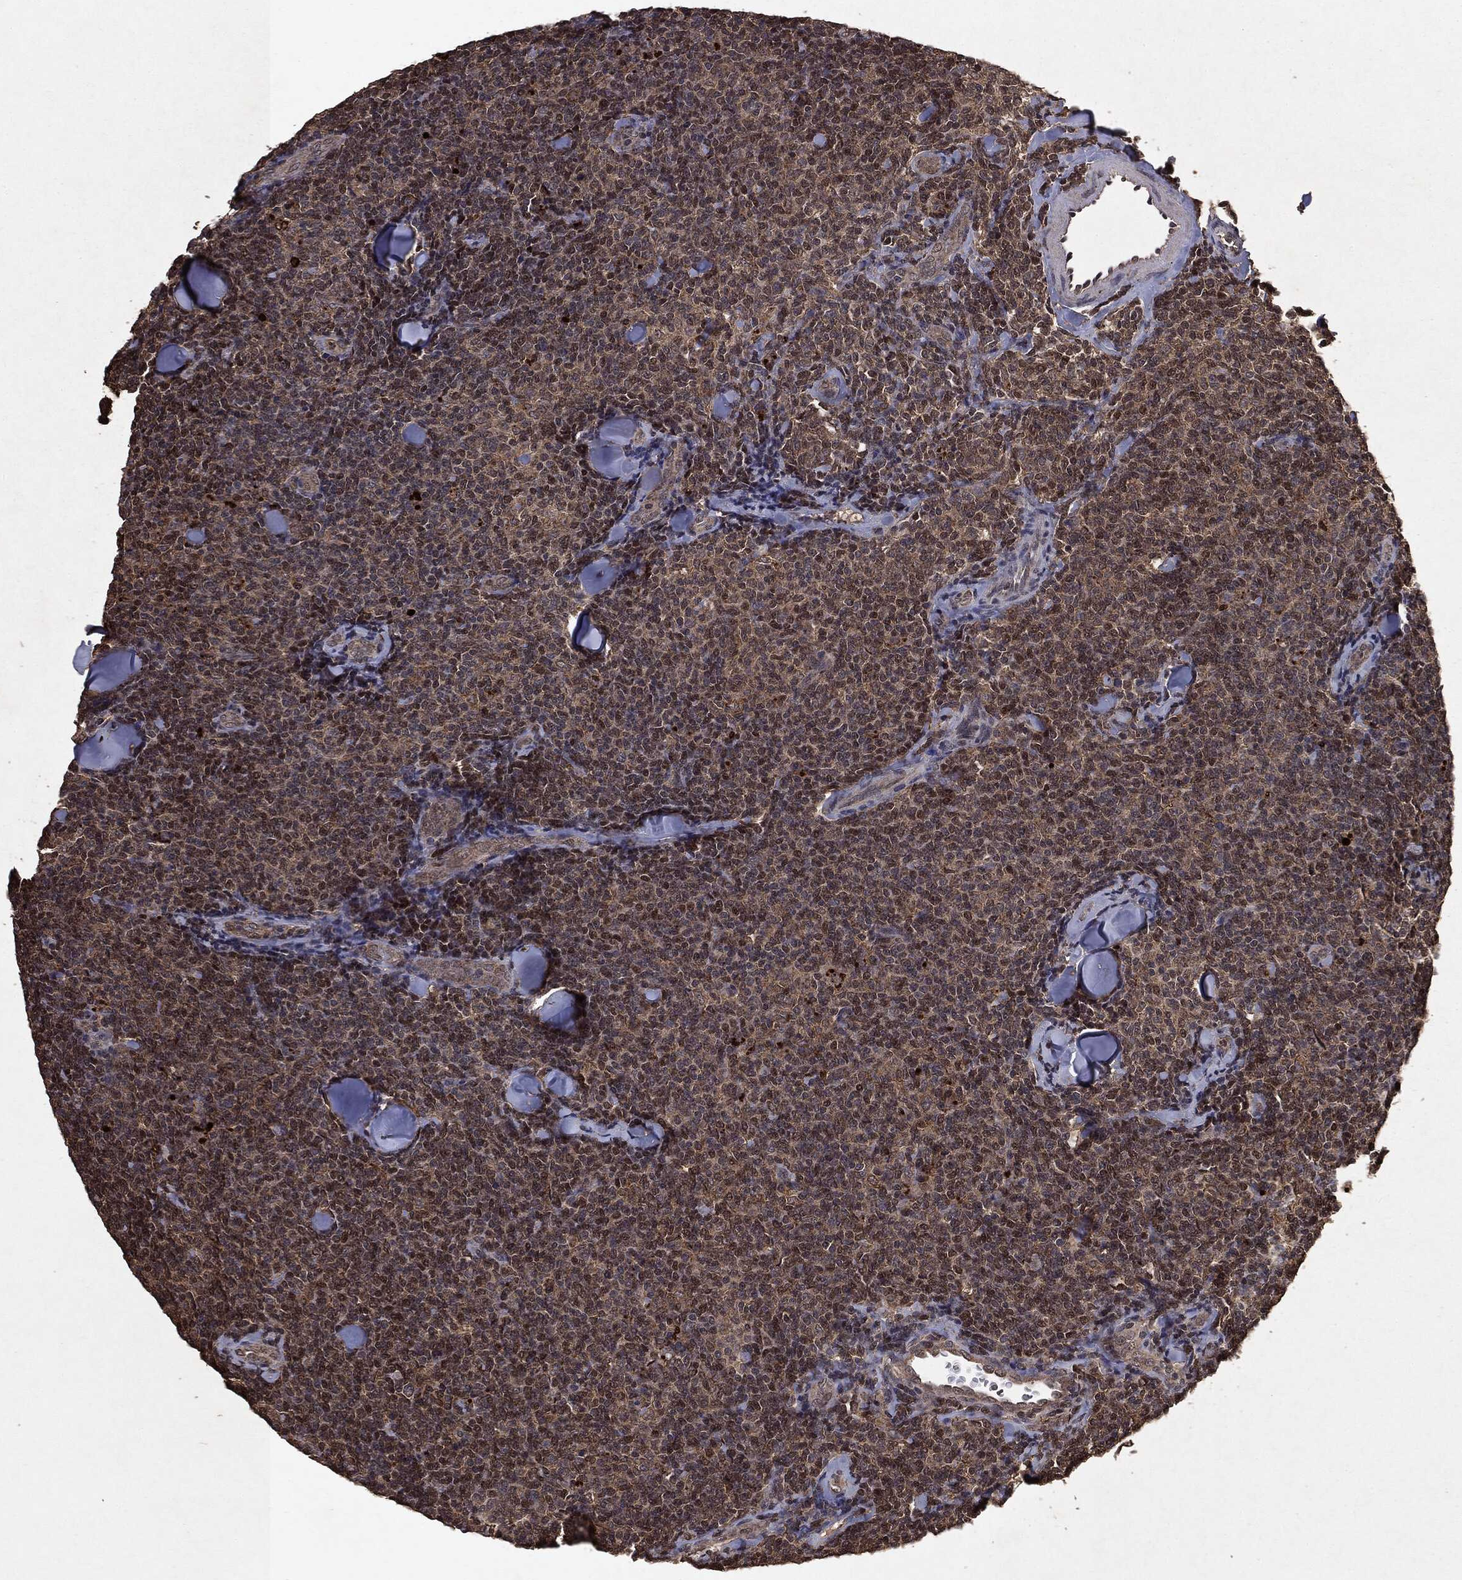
{"staining": {"intensity": "weak", "quantity": "25%-75%", "location": "cytoplasmic/membranous,nuclear"}, "tissue": "lymphoma", "cell_type": "Tumor cells", "image_type": "cancer", "snomed": [{"axis": "morphology", "description": "Malignant lymphoma, non-Hodgkin's type, Low grade"}, {"axis": "topography", "description": "Lymph node"}], "caption": "This histopathology image displays immunohistochemistry (IHC) staining of human lymphoma, with low weak cytoplasmic/membranous and nuclear positivity in approximately 25%-75% of tumor cells.", "gene": "MTOR", "patient": {"sex": "female", "age": 56}}